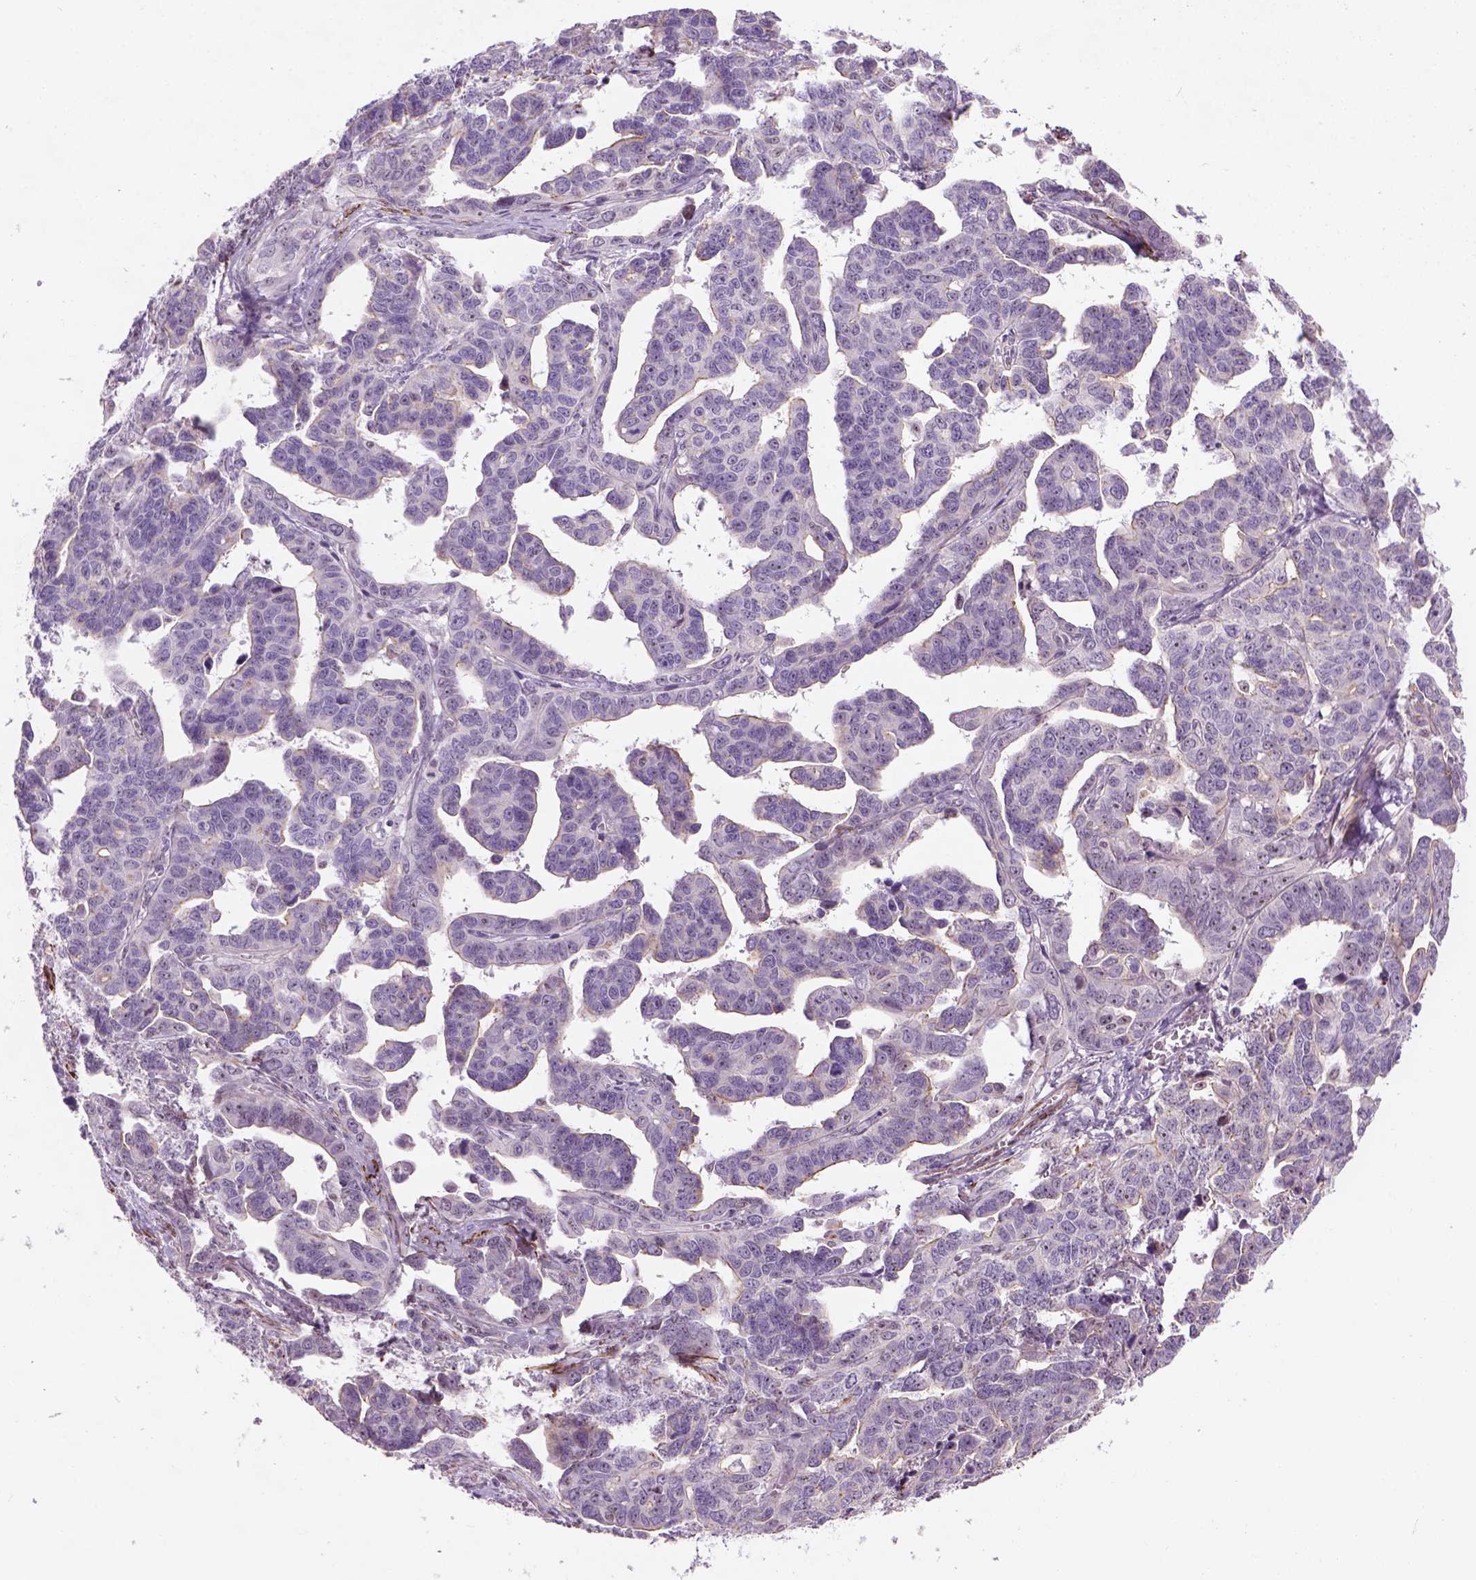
{"staining": {"intensity": "weak", "quantity": "25%-75%", "location": "nuclear"}, "tissue": "ovarian cancer", "cell_type": "Tumor cells", "image_type": "cancer", "snomed": [{"axis": "morphology", "description": "Cystadenocarcinoma, serous, NOS"}, {"axis": "topography", "description": "Ovary"}], "caption": "A low amount of weak nuclear expression is identified in approximately 25%-75% of tumor cells in ovarian serous cystadenocarcinoma tissue.", "gene": "RRS1", "patient": {"sex": "female", "age": 69}}